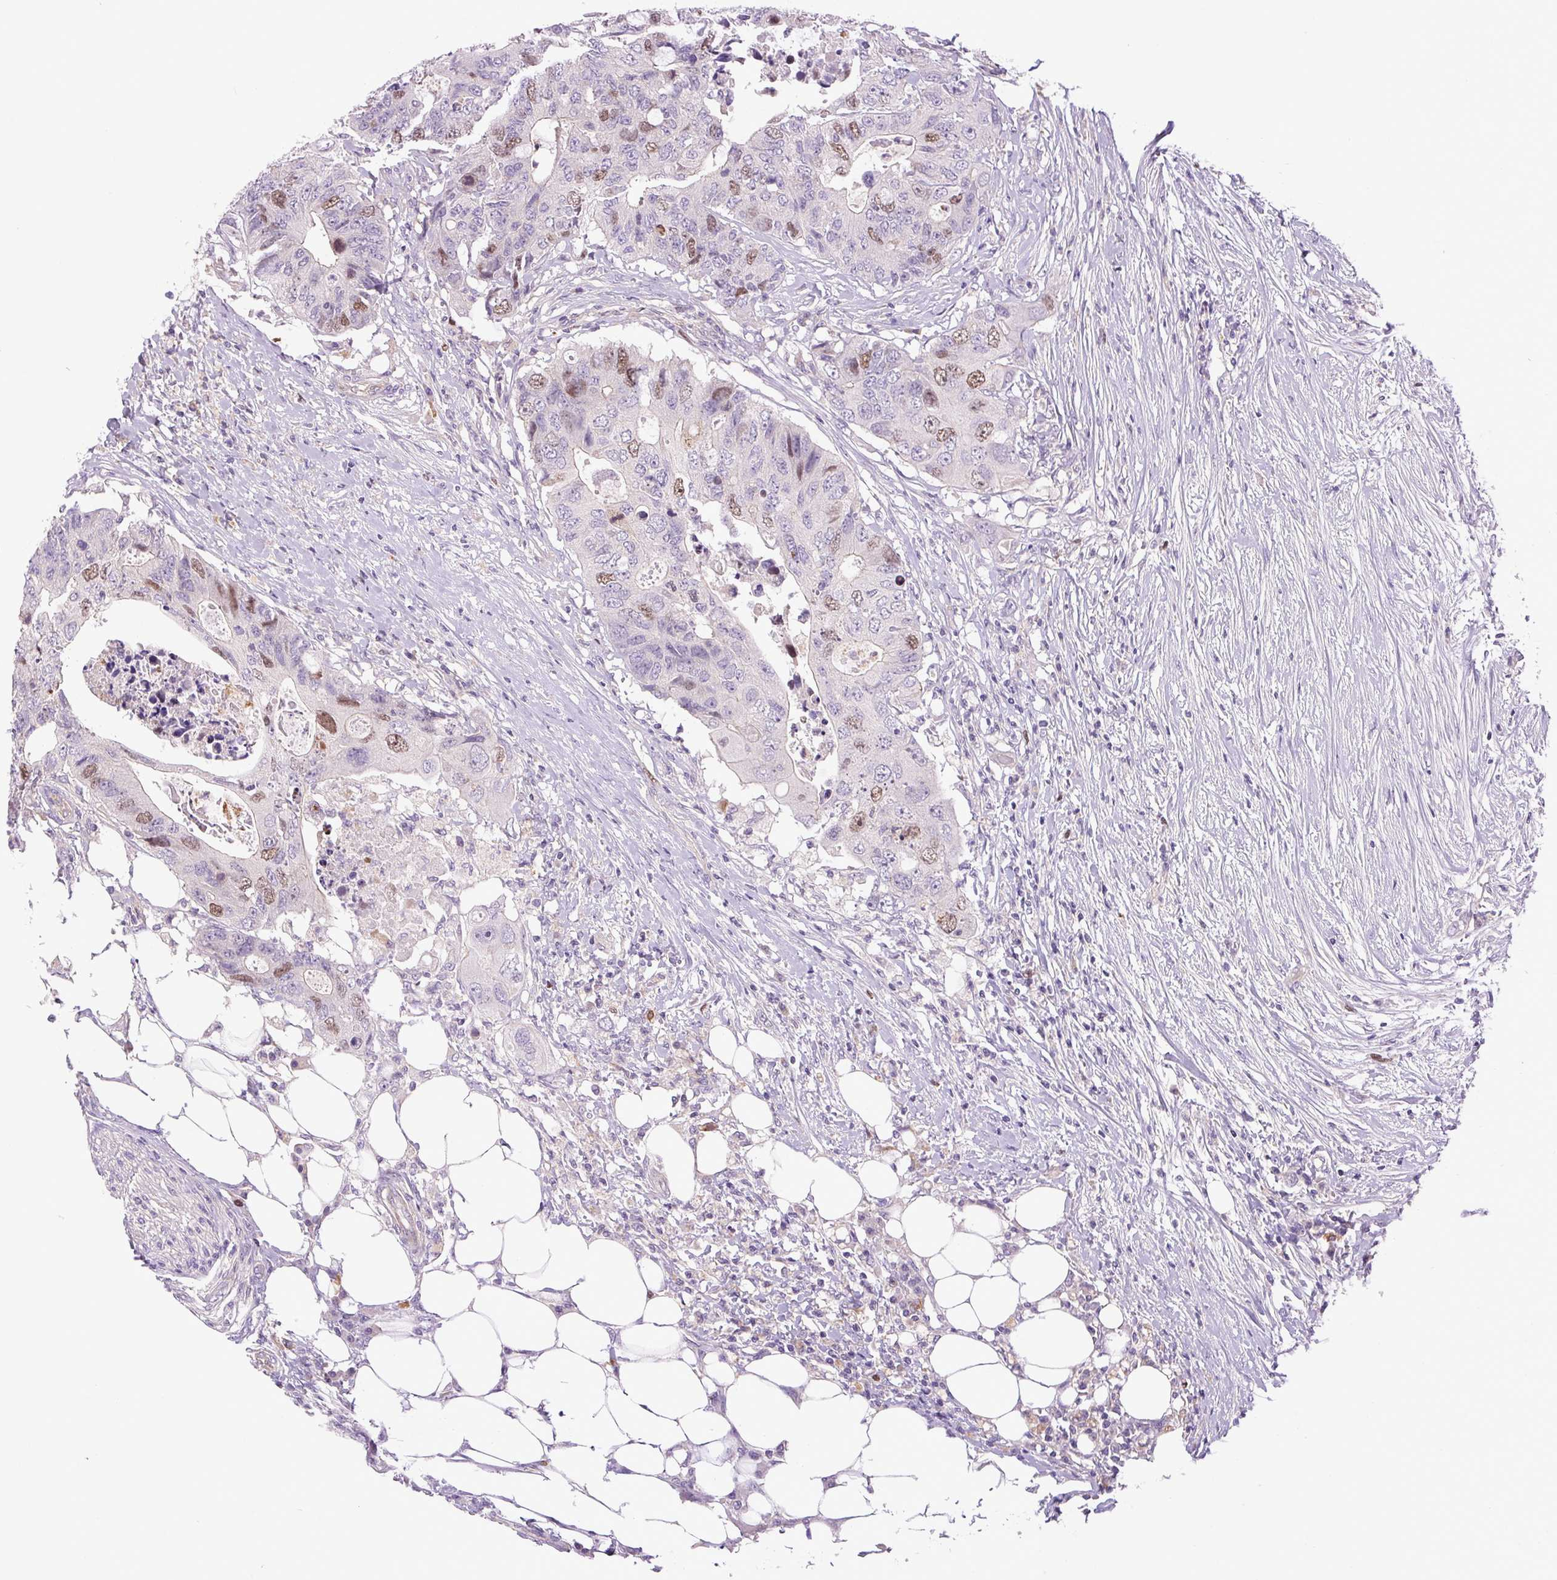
{"staining": {"intensity": "moderate", "quantity": "25%-75%", "location": "nuclear"}, "tissue": "colorectal cancer", "cell_type": "Tumor cells", "image_type": "cancer", "snomed": [{"axis": "morphology", "description": "Adenocarcinoma, NOS"}, {"axis": "topography", "description": "Colon"}], "caption": "Immunohistochemical staining of human colorectal adenocarcinoma exhibits medium levels of moderate nuclear staining in about 25%-75% of tumor cells. The protein of interest is shown in brown color, while the nuclei are stained blue.", "gene": "KIFC1", "patient": {"sex": "male", "age": 71}}